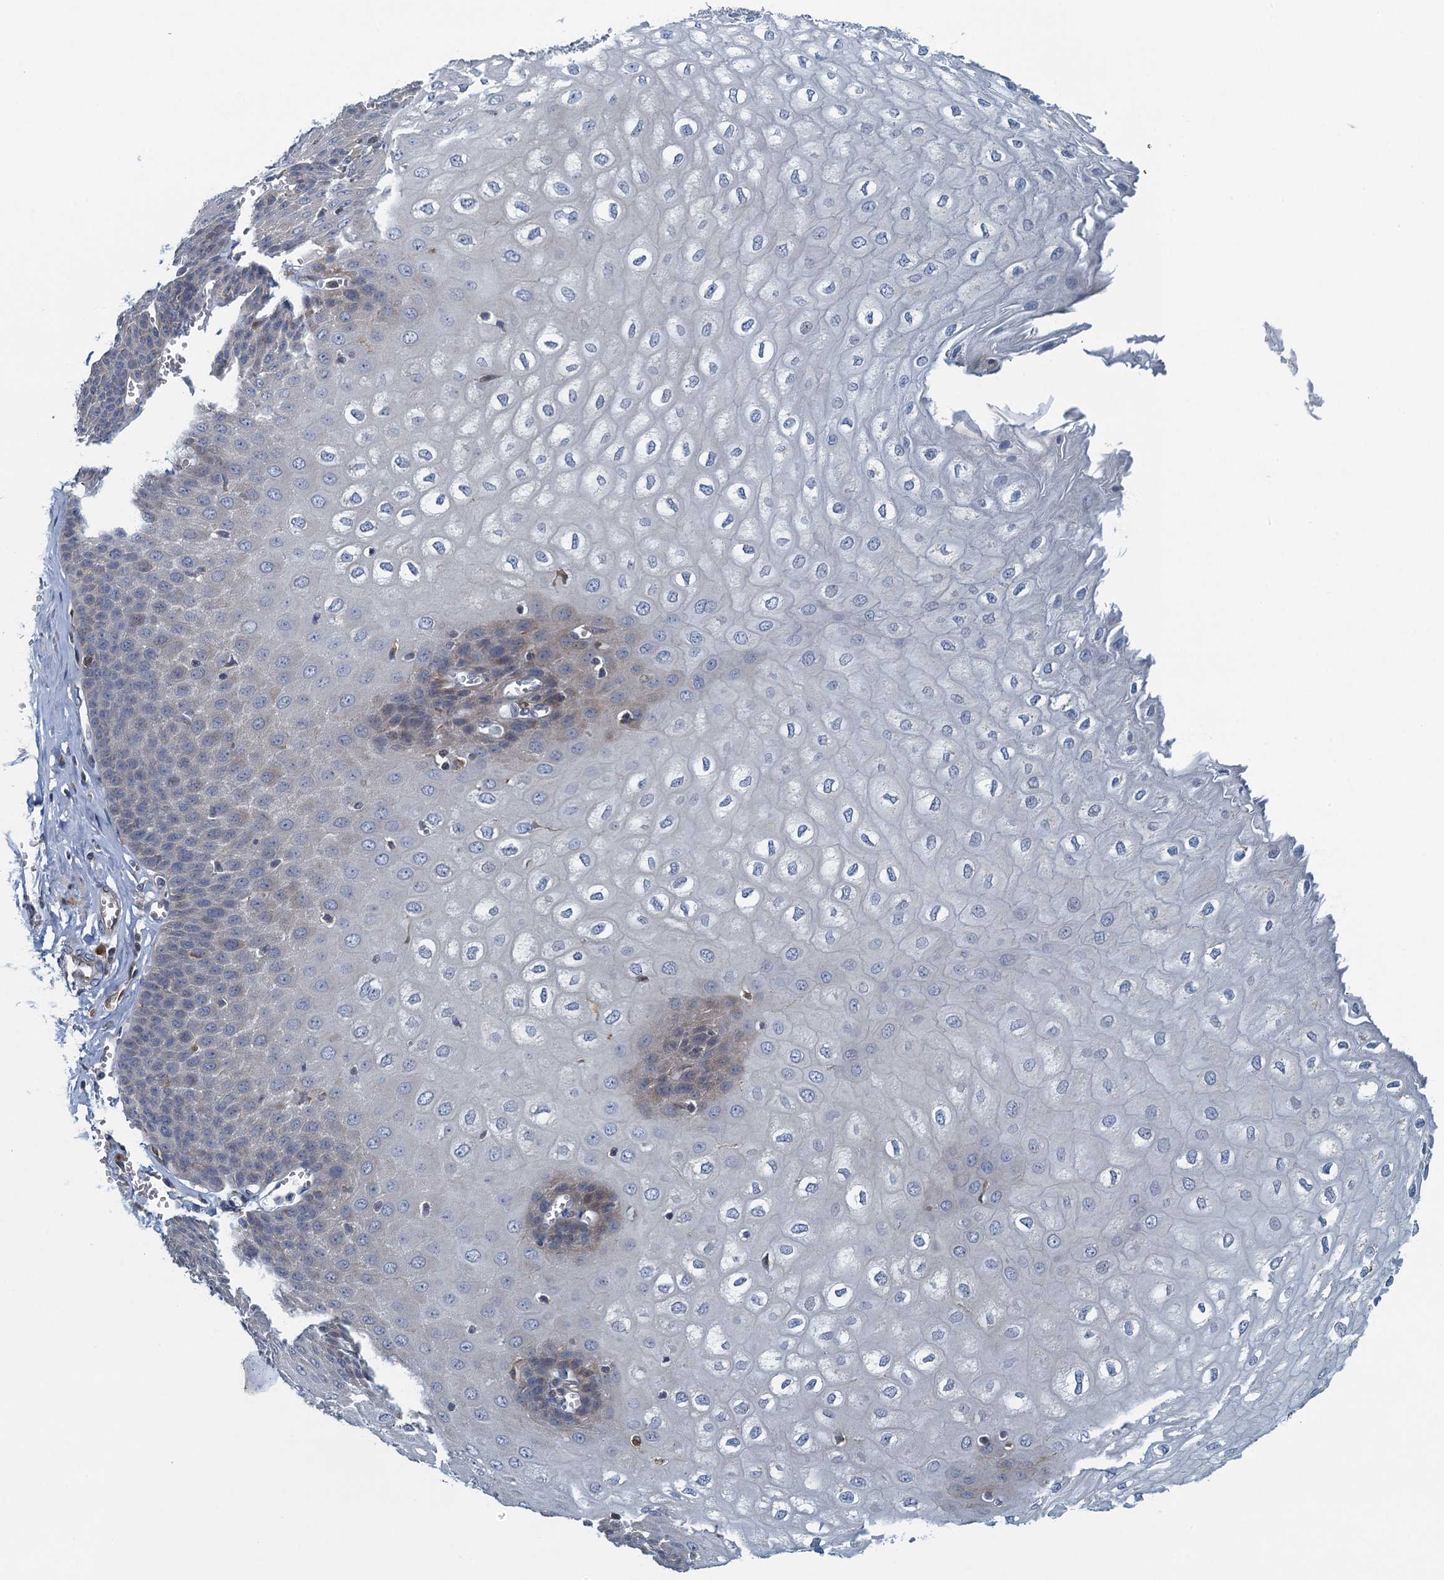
{"staining": {"intensity": "weak", "quantity": "25%-75%", "location": "cytoplasmic/membranous"}, "tissue": "esophagus", "cell_type": "Squamous epithelial cells", "image_type": "normal", "snomed": [{"axis": "morphology", "description": "Normal tissue, NOS"}, {"axis": "topography", "description": "Esophagus"}], "caption": "Protein expression analysis of benign esophagus shows weak cytoplasmic/membranous expression in approximately 25%-75% of squamous epithelial cells.", "gene": "ALG2", "patient": {"sex": "male", "age": 60}}